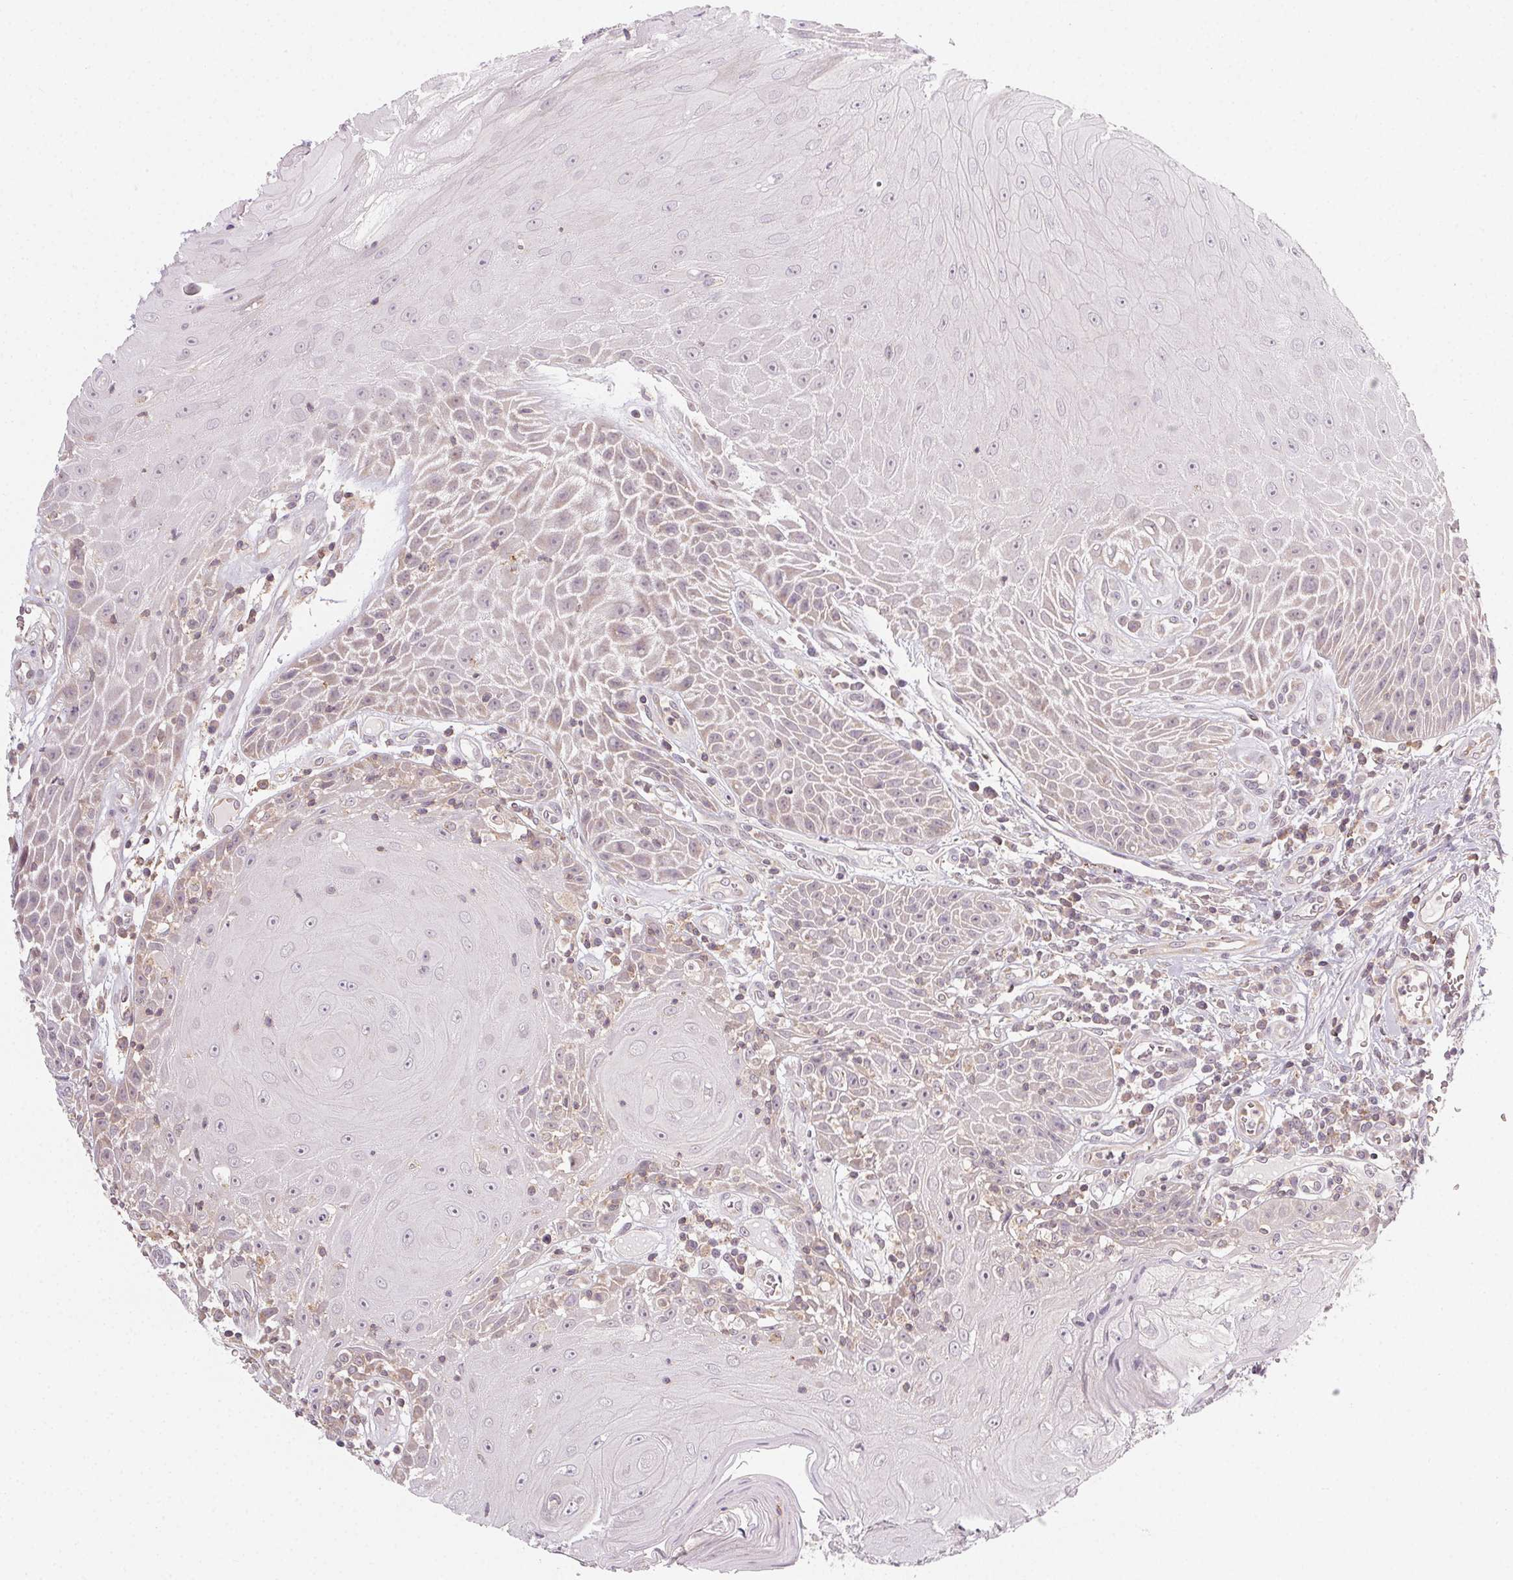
{"staining": {"intensity": "weak", "quantity": "<25%", "location": "cytoplasmic/membranous"}, "tissue": "head and neck cancer", "cell_type": "Tumor cells", "image_type": "cancer", "snomed": [{"axis": "morphology", "description": "Squamous cell carcinoma, NOS"}, {"axis": "topography", "description": "Head-Neck"}], "caption": "Immunohistochemistry of human head and neck cancer (squamous cell carcinoma) reveals no positivity in tumor cells.", "gene": "NCOA4", "patient": {"sex": "male", "age": 52}}